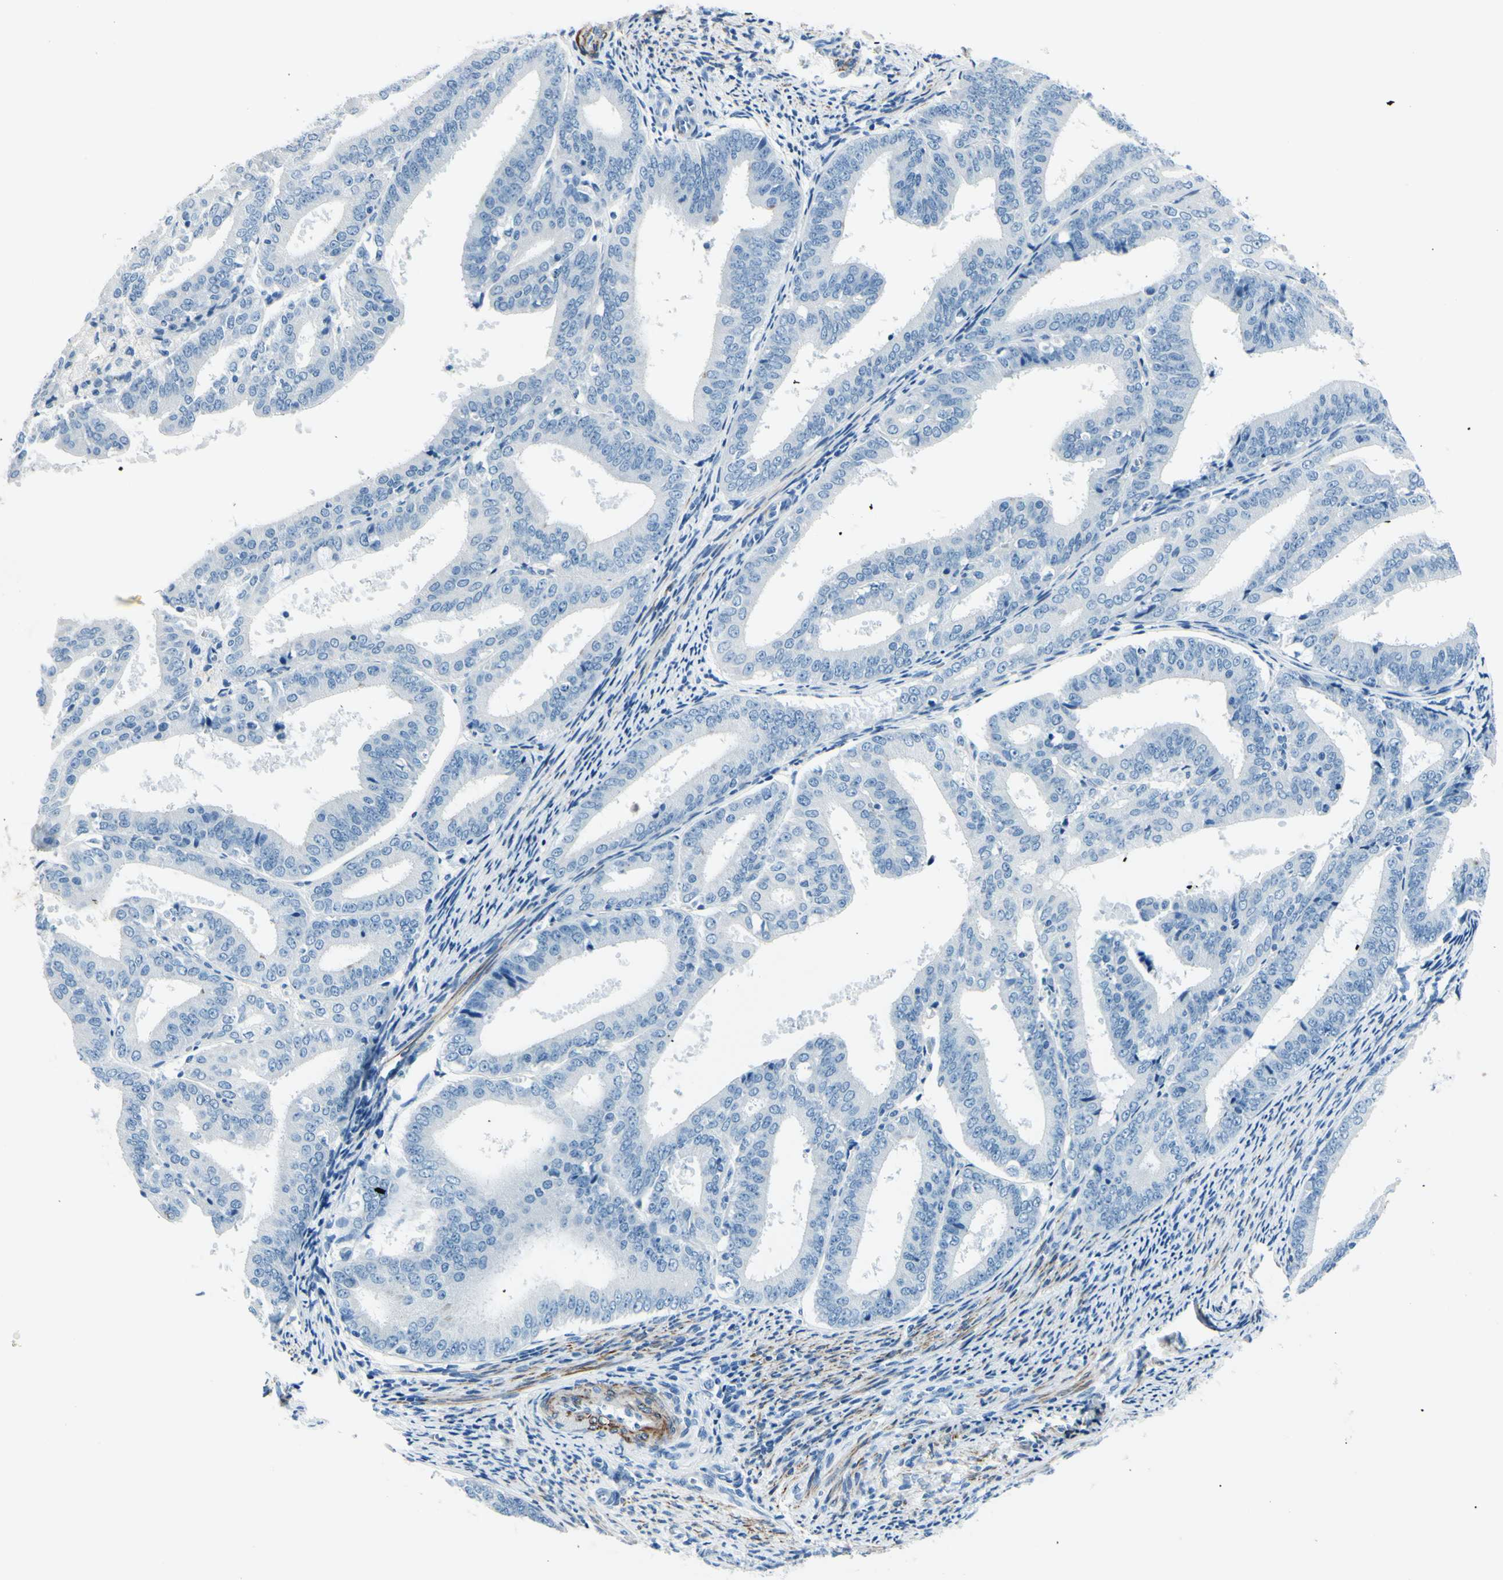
{"staining": {"intensity": "negative", "quantity": "none", "location": "none"}, "tissue": "endometrial cancer", "cell_type": "Tumor cells", "image_type": "cancer", "snomed": [{"axis": "morphology", "description": "Adenocarcinoma, NOS"}, {"axis": "topography", "description": "Endometrium"}], "caption": "Immunohistochemical staining of endometrial cancer exhibits no significant positivity in tumor cells.", "gene": "CDH15", "patient": {"sex": "female", "age": 63}}